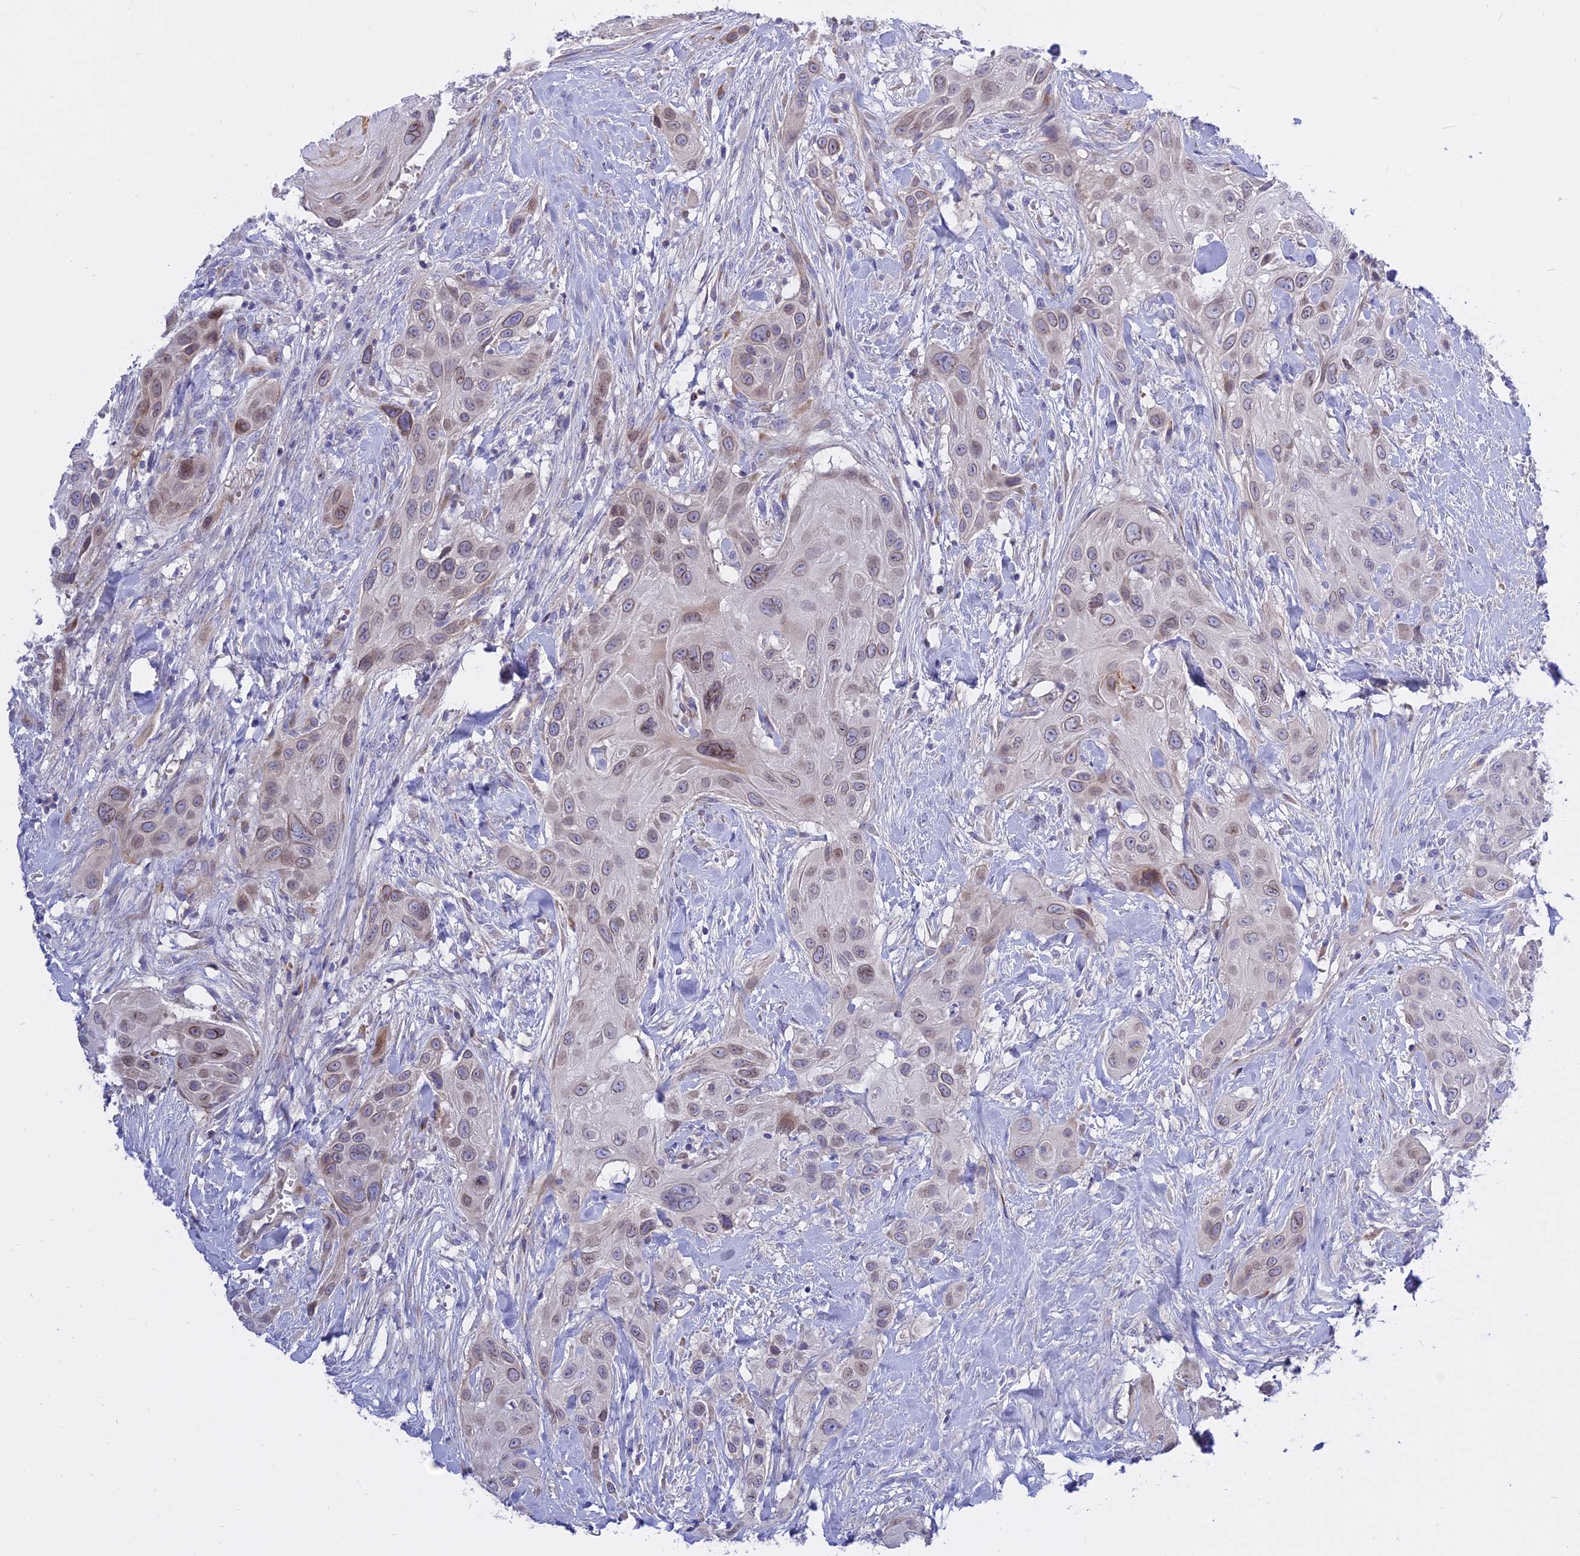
{"staining": {"intensity": "weak", "quantity": "25%-75%", "location": "cytoplasmic/membranous,nuclear"}, "tissue": "head and neck cancer", "cell_type": "Tumor cells", "image_type": "cancer", "snomed": [{"axis": "morphology", "description": "Squamous cell carcinoma, NOS"}, {"axis": "topography", "description": "Head-Neck"}], "caption": "Protein staining by IHC demonstrates weak cytoplasmic/membranous and nuclear positivity in about 25%-75% of tumor cells in squamous cell carcinoma (head and neck). (IHC, brightfield microscopy, high magnification).", "gene": "MBD3L1", "patient": {"sex": "male", "age": 81}}